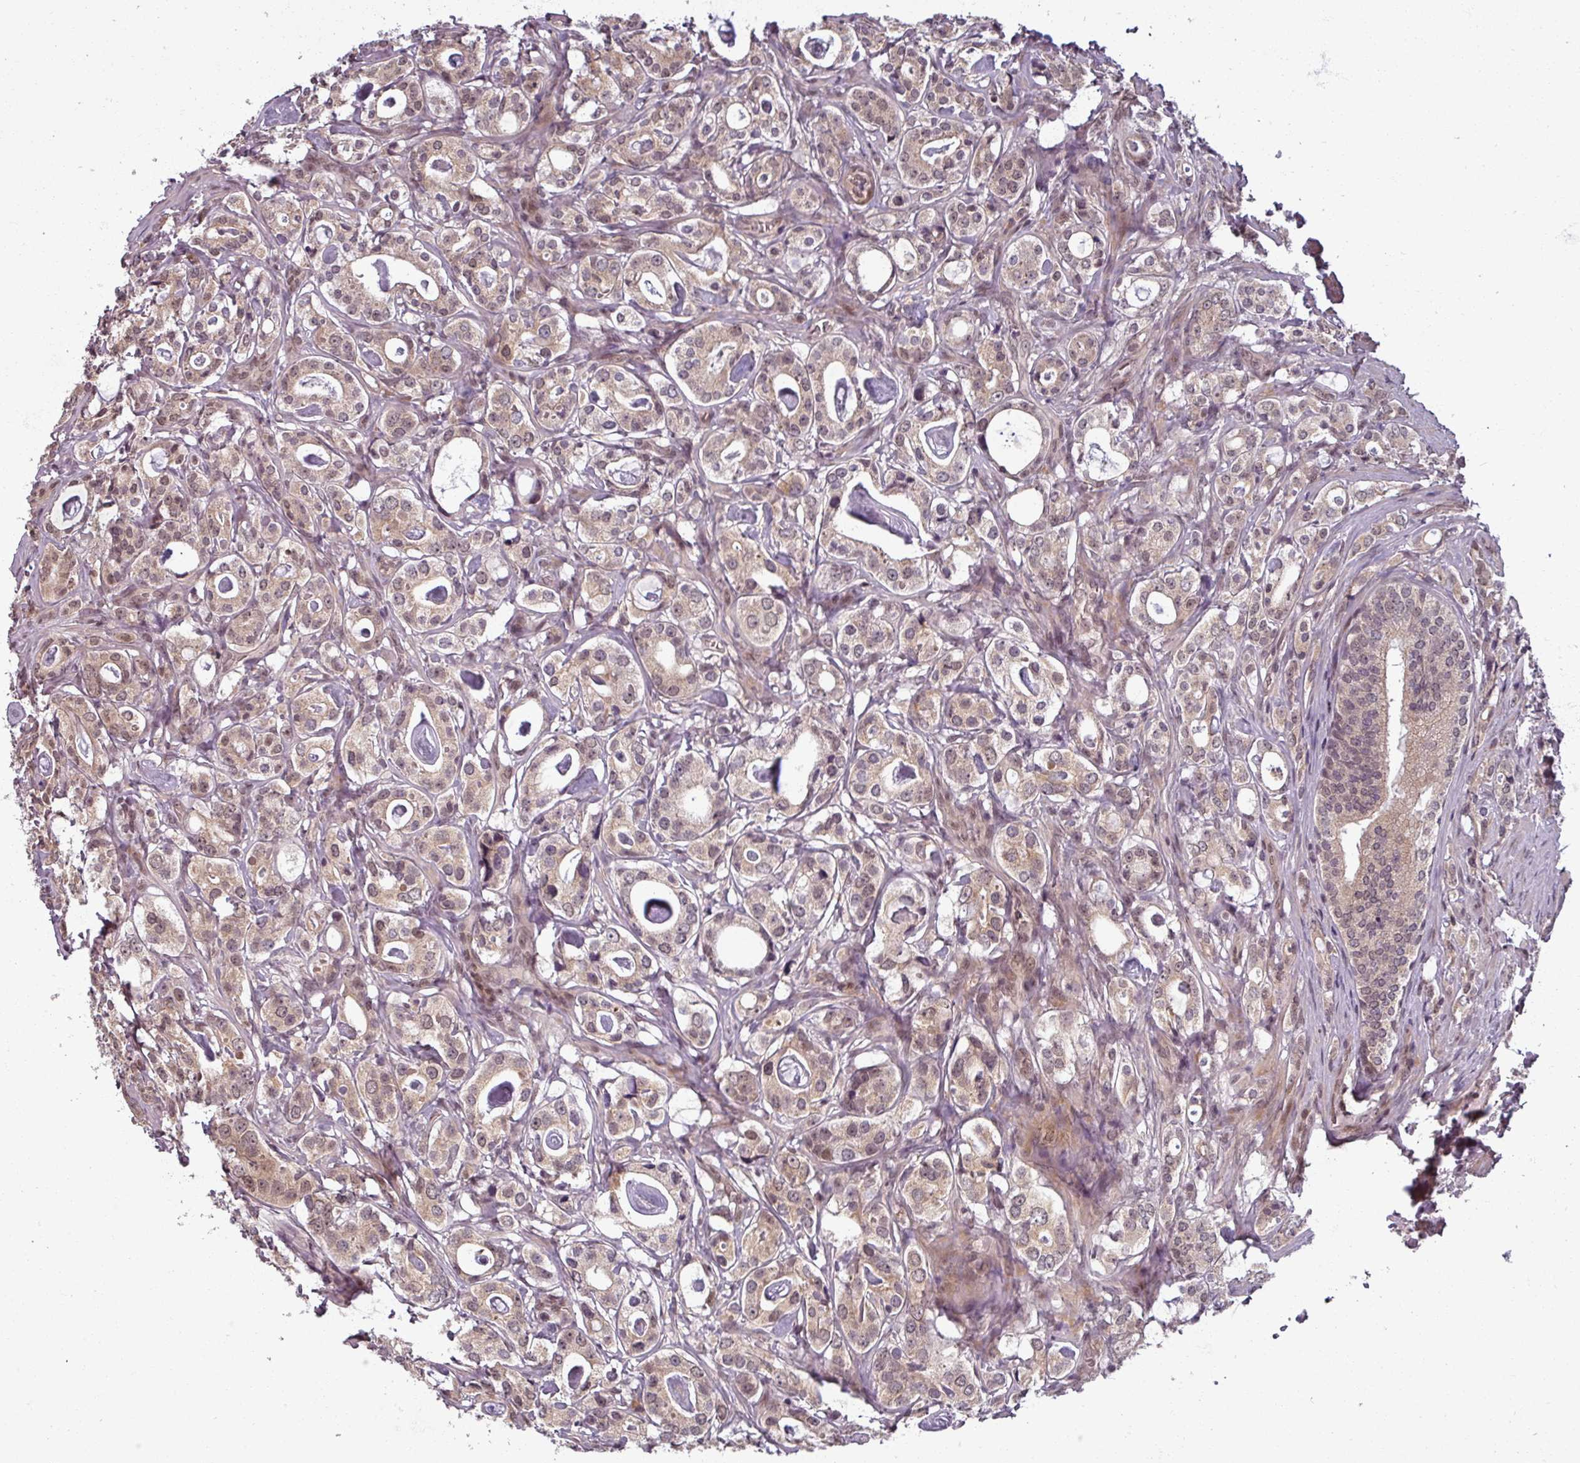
{"staining": {"intensity": "weak", "quantity": ">75%", "location": "cytoplasmic/membranous,nuclear"}, "tissue": "prostate cancer", "cell_type": "Tumor cells", "image_type": "cancer", "snomed": [{"axis": "morphology", "description": "Adenocarcinoma, High grade"}, {"axis": "topography", "description": "Prostate"}], "caption": "Protein staining by immunohistochemistry (IHC) demonstrates weak cytoplasmic/membranous and nuclear expression in approximately >75% of tumor cells in prostate cancer. (DAB (3,3'-diaminobenzidine) IHC, brown staining for protein, blue staining for nuclei).", "gene": "POLR2G", "patient": {"sex": "male", "age": 63}}